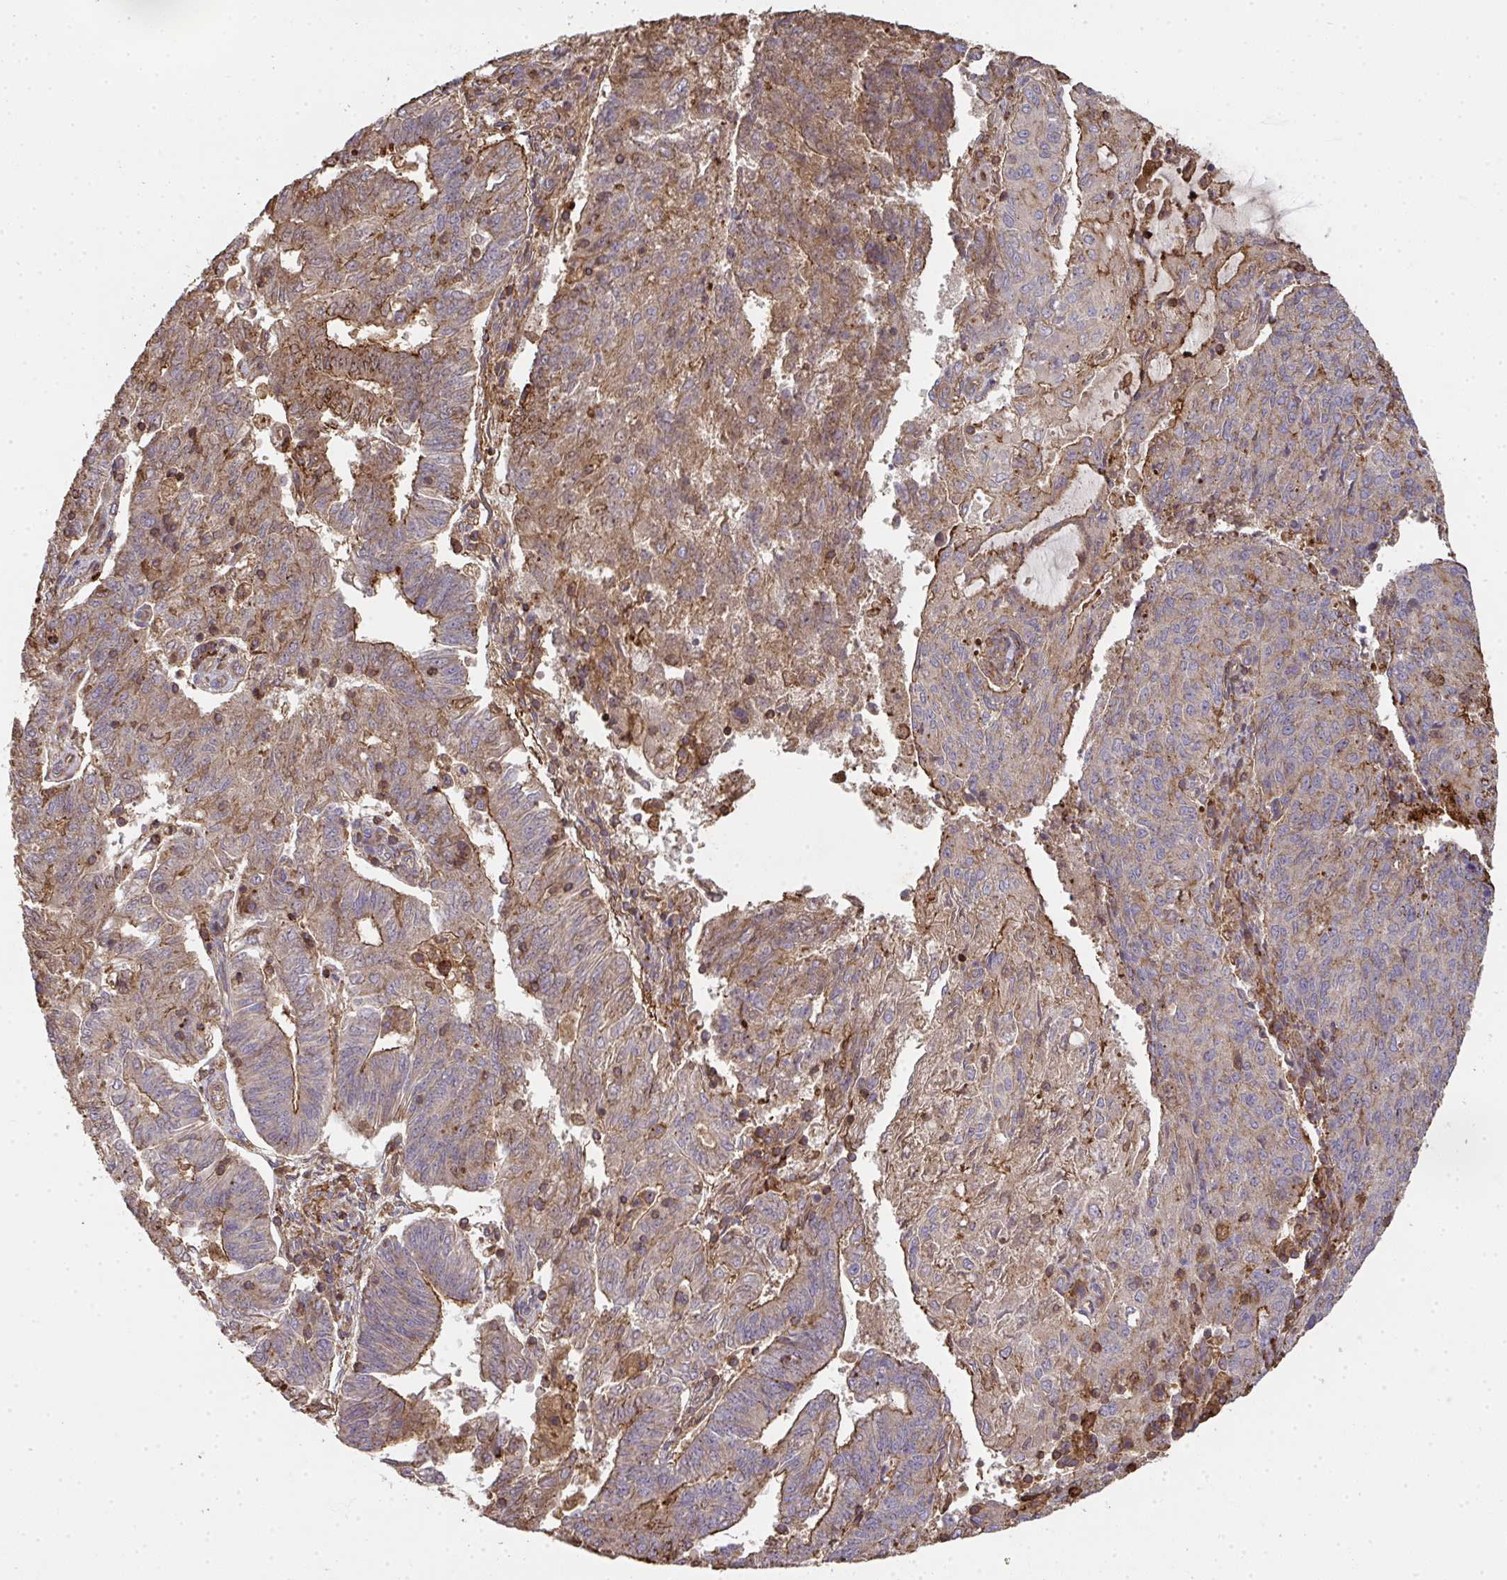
{"staining": {"intensity": "moderate", "quantity": "25%-75%", "location": "cytoplasmic/membranous"}, "tissue": "endometrial cancer", "cell_type": "Tumor cells", "image_type": "cancer", "snomed": [{"axis": "morphology", "description": "Adenocarcinoma, NOS"}, {"axis": "topography", "description": "Endometrium"}], "caption": "Endometrial adenocarcinoma tissue exhibits moderate cytoplasmic/membranous positivity in approximately 25%-75% of tumor cells", "gene": "TNMD", "patient": {"sex": "female", "age": 82}}